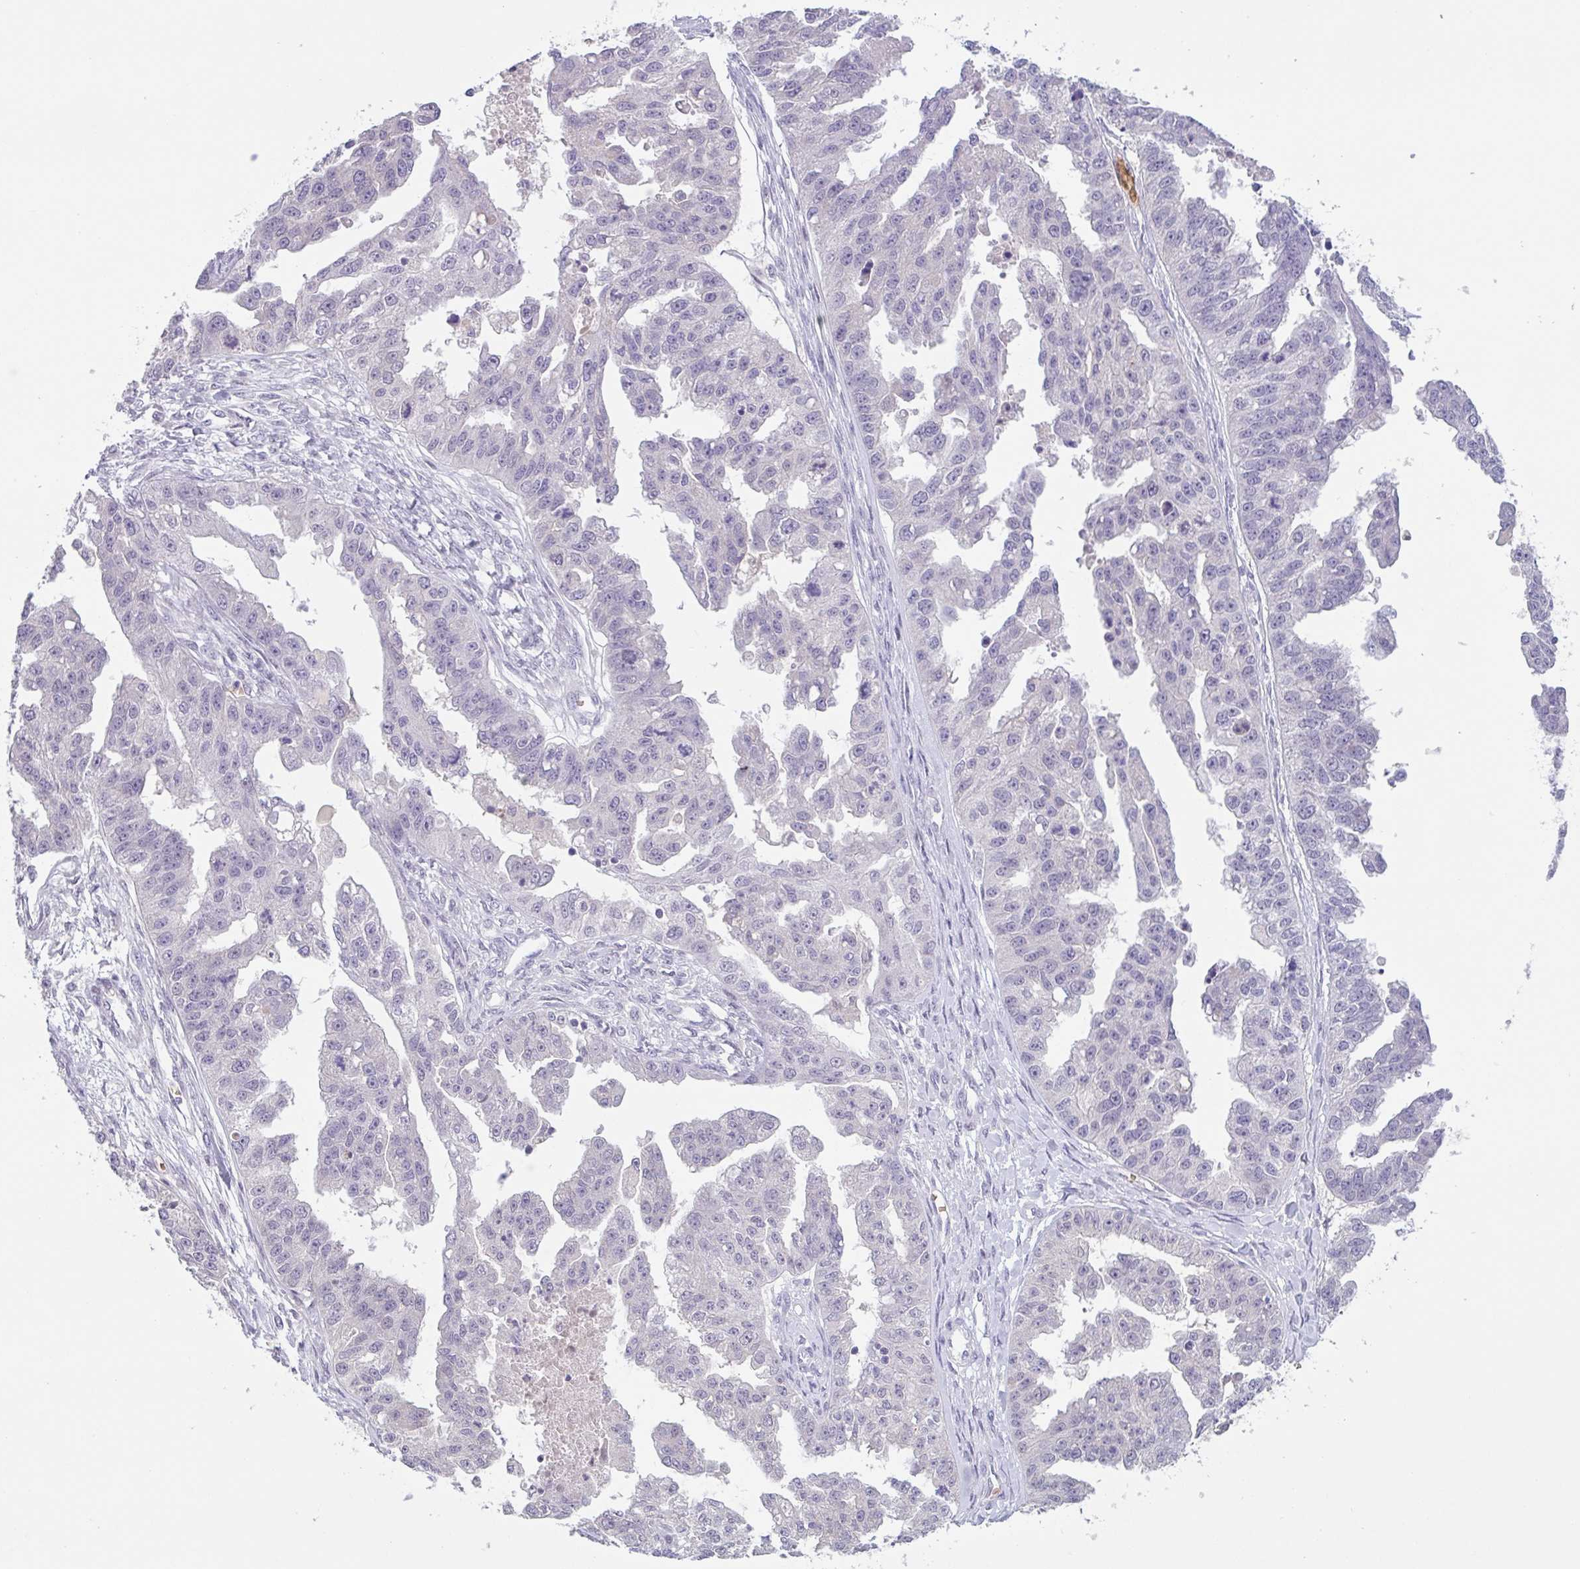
{"staining": {"intensity": "negative", "quantity": "none", "location": "none"}, "tissue": "ovarian cancer", "cell_type": "Tumor cells", "image_type": "cancer", "snomed": [{"axis": "morphology", "description": "Cystadenocarcinoma, serous, NOS"}, {"axis": "topography", "description": "Ovary"}], "caption": "Immunohistochemistry (IHC) micrograph of ovarian cancer (serous cystadenocarcinoma) stained for a protein (brown), which exhibits no expression in tumor cells.", "gene": "RHAG", "patient": {"sex": "female", "age": 58}}